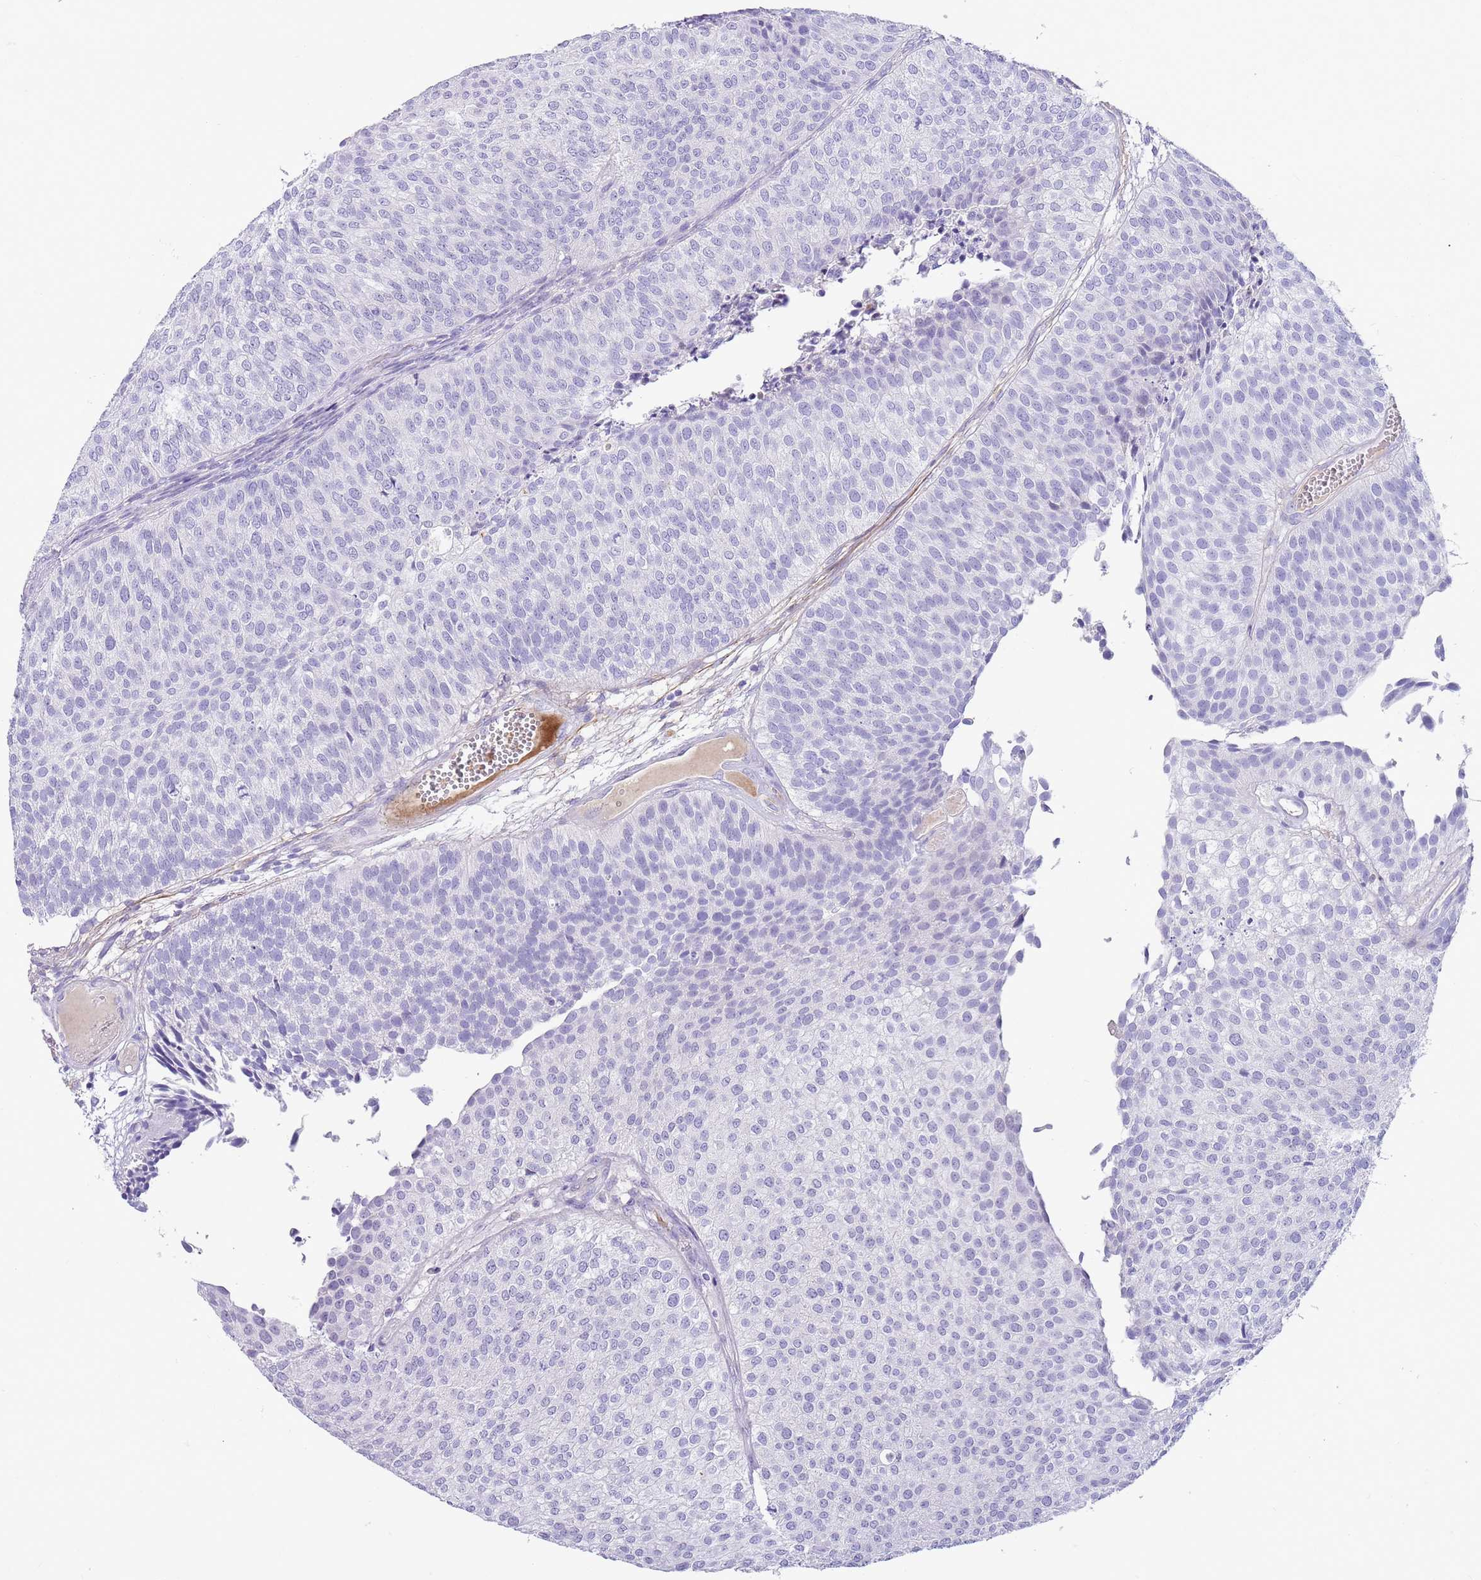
{"staining": {"intensity": "negative", "quantity": "none", "location": "none"}, "tissue": "urothelial cancer", "cell_type": "Tumor cells", "image_type": "cancer", "snomed": [{"axis": "morphology", "description": "Urothelial carcinoma, Low grade"}, {"axis": "topography", "description": "Urinary bladder"}], "caption": "The micrograph demonstrates no staining of tumor cells in urothelial cancer.", "gene": "LEPROTL1", "patient": {"sex": "male", "age": 84}}